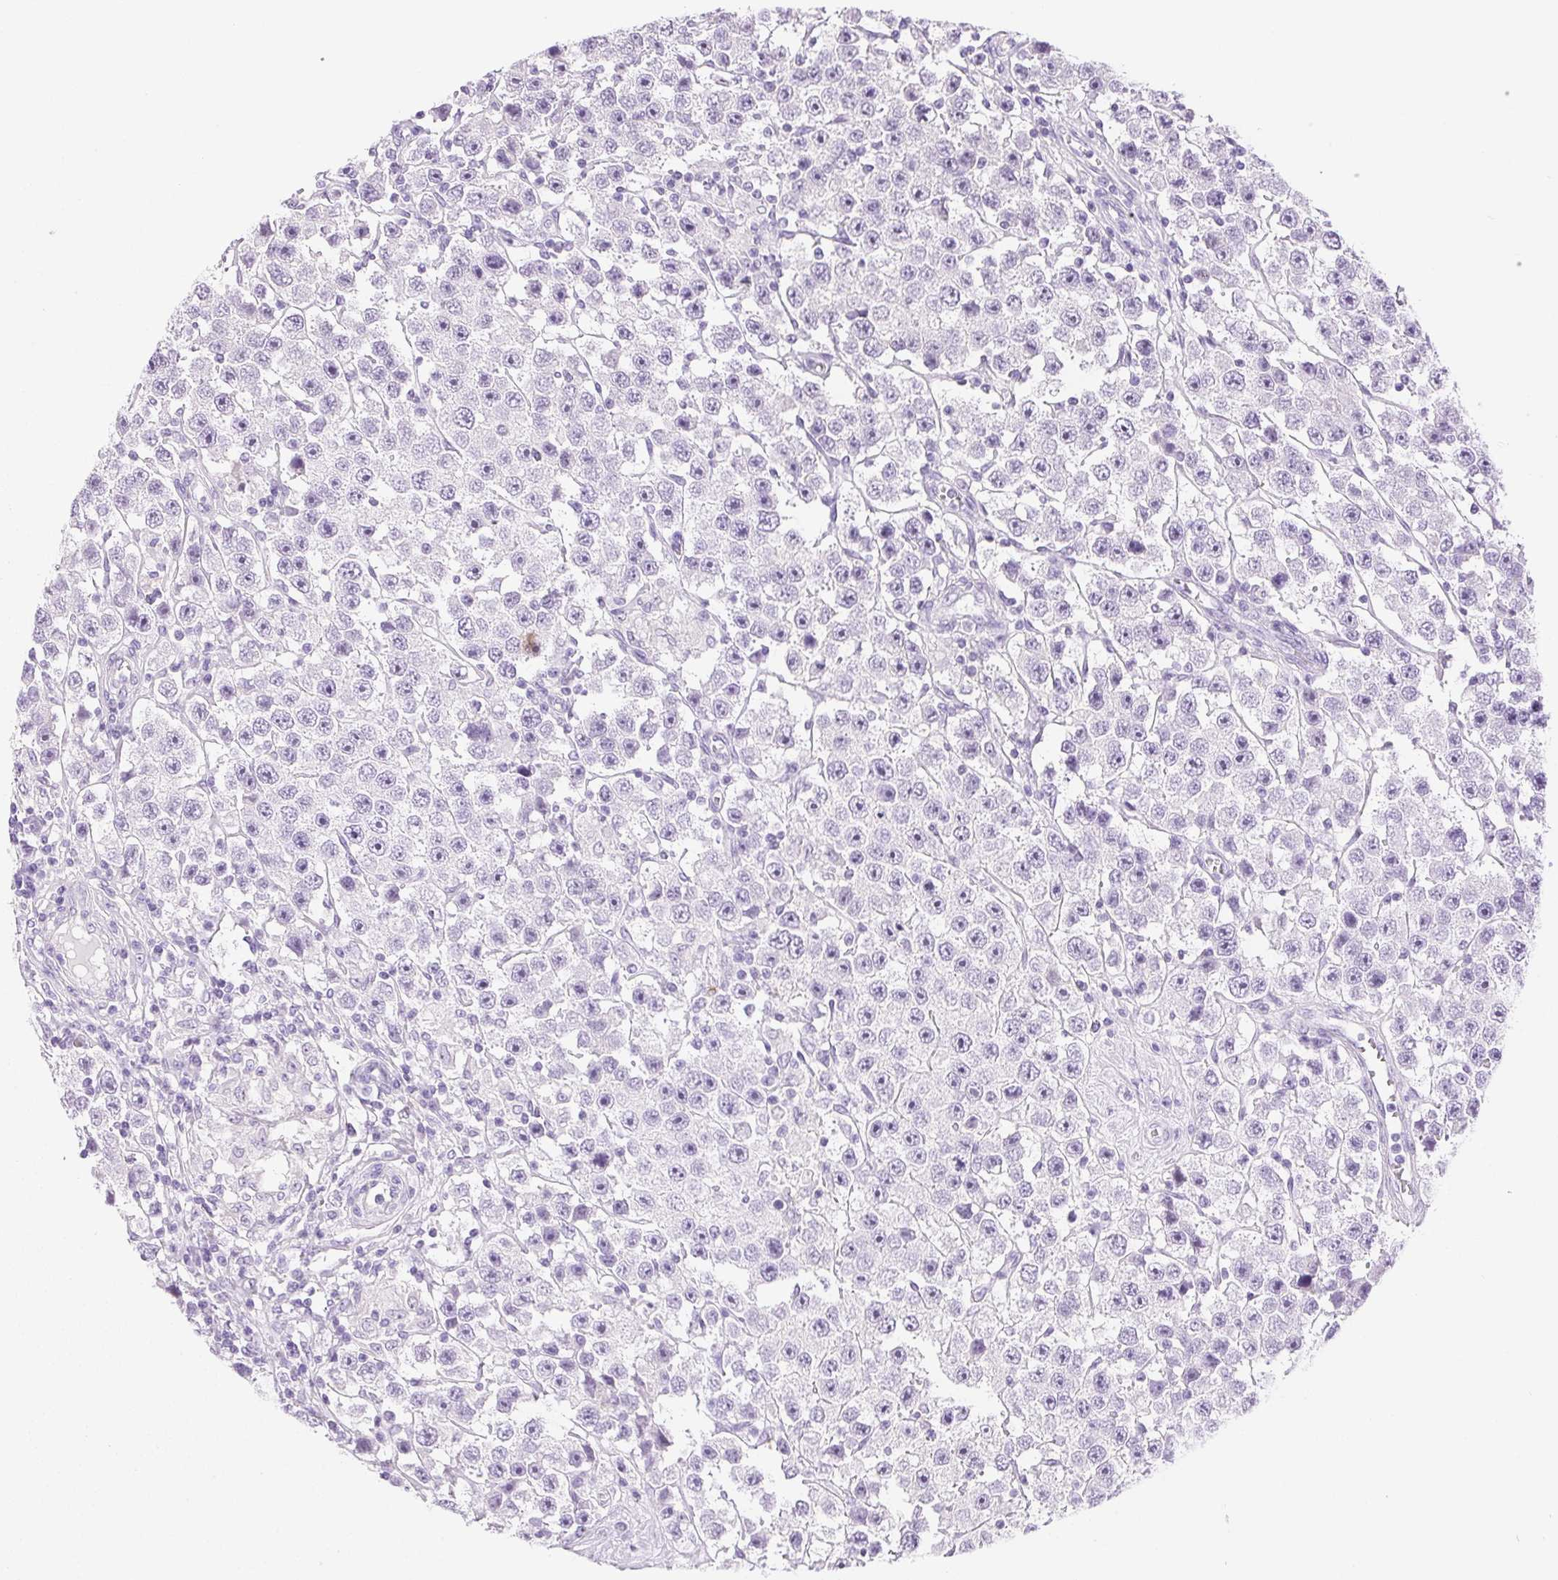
{"staining": {"intensity": "negative", "quantity": "none", "location": "none"}, "tissue": "testis cancer", "cell_type": "Tumor cells", "image_type": "cancer", "snomed": [{"axis": "morphology", "description": "Seminoma, NOS"}, {"axis": "topography", "description": "Testis"}], "caption": "The immunohistochemistry image has no significant positivity in tumor cells of testis seminoma tissue.", "gene": "C20orf85", "patient": {"sex": "male", "age": 45}}